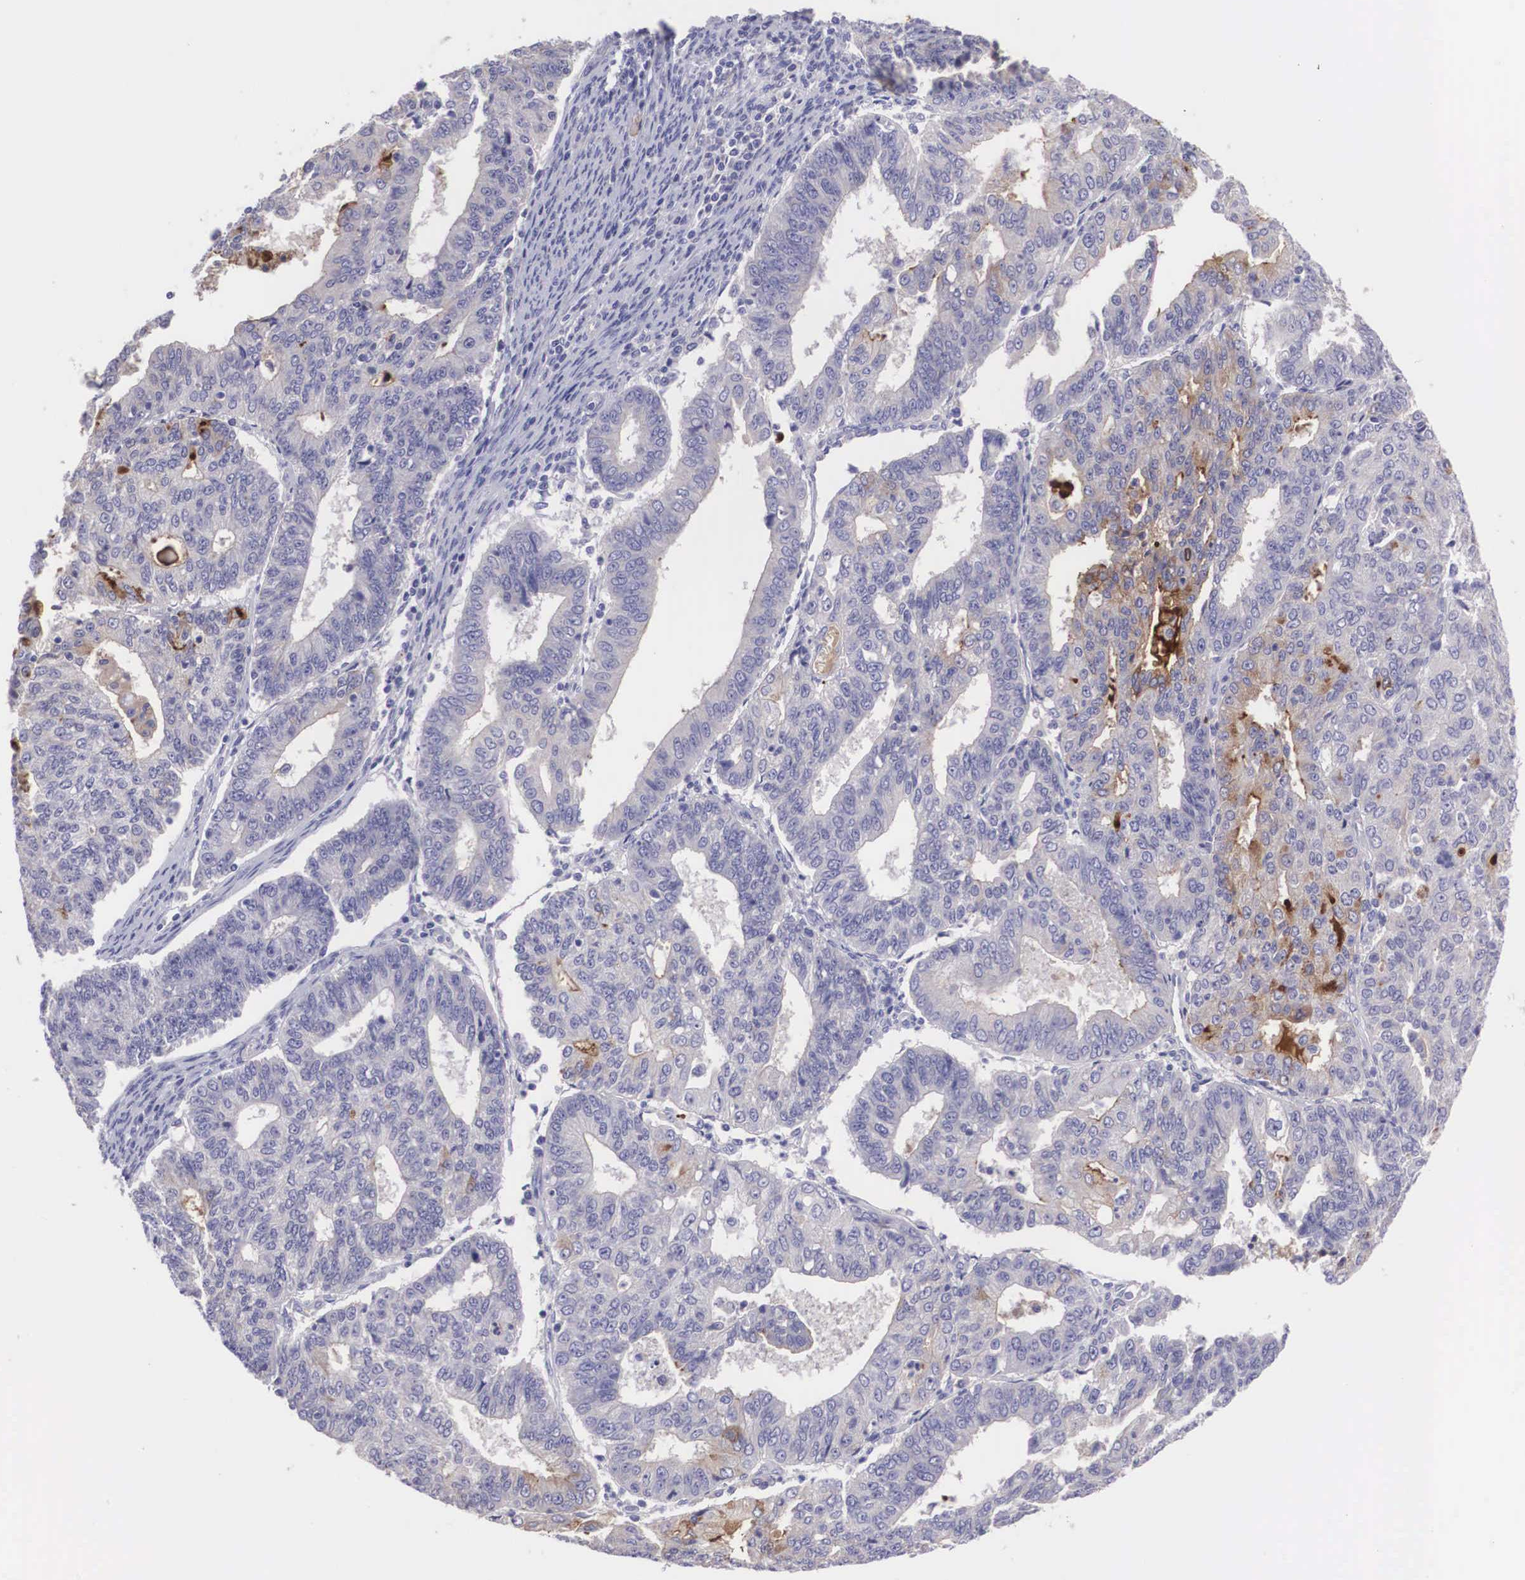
{"staining": {"intensity": "moderate", "quantity": "<25%", "location": "cytoplasmic/membranous"}, "tissue": "endometrial cancer", "cell_type": "Tumor cells", "image_type": "cancer", "snomed": [{"axis": "morphology", "description": "Adenocarcinoma, NOS"}, {"axis": "topography", "description": "Endometrium"}], "caption": "A brown stain highlights moderate cytoplasmic/membranous expression of a protein in human endometrial cancer (adenocarcinoma) tumor cells.", "gene": "CLU", "patient": {"sex": "female", "age": 56}}